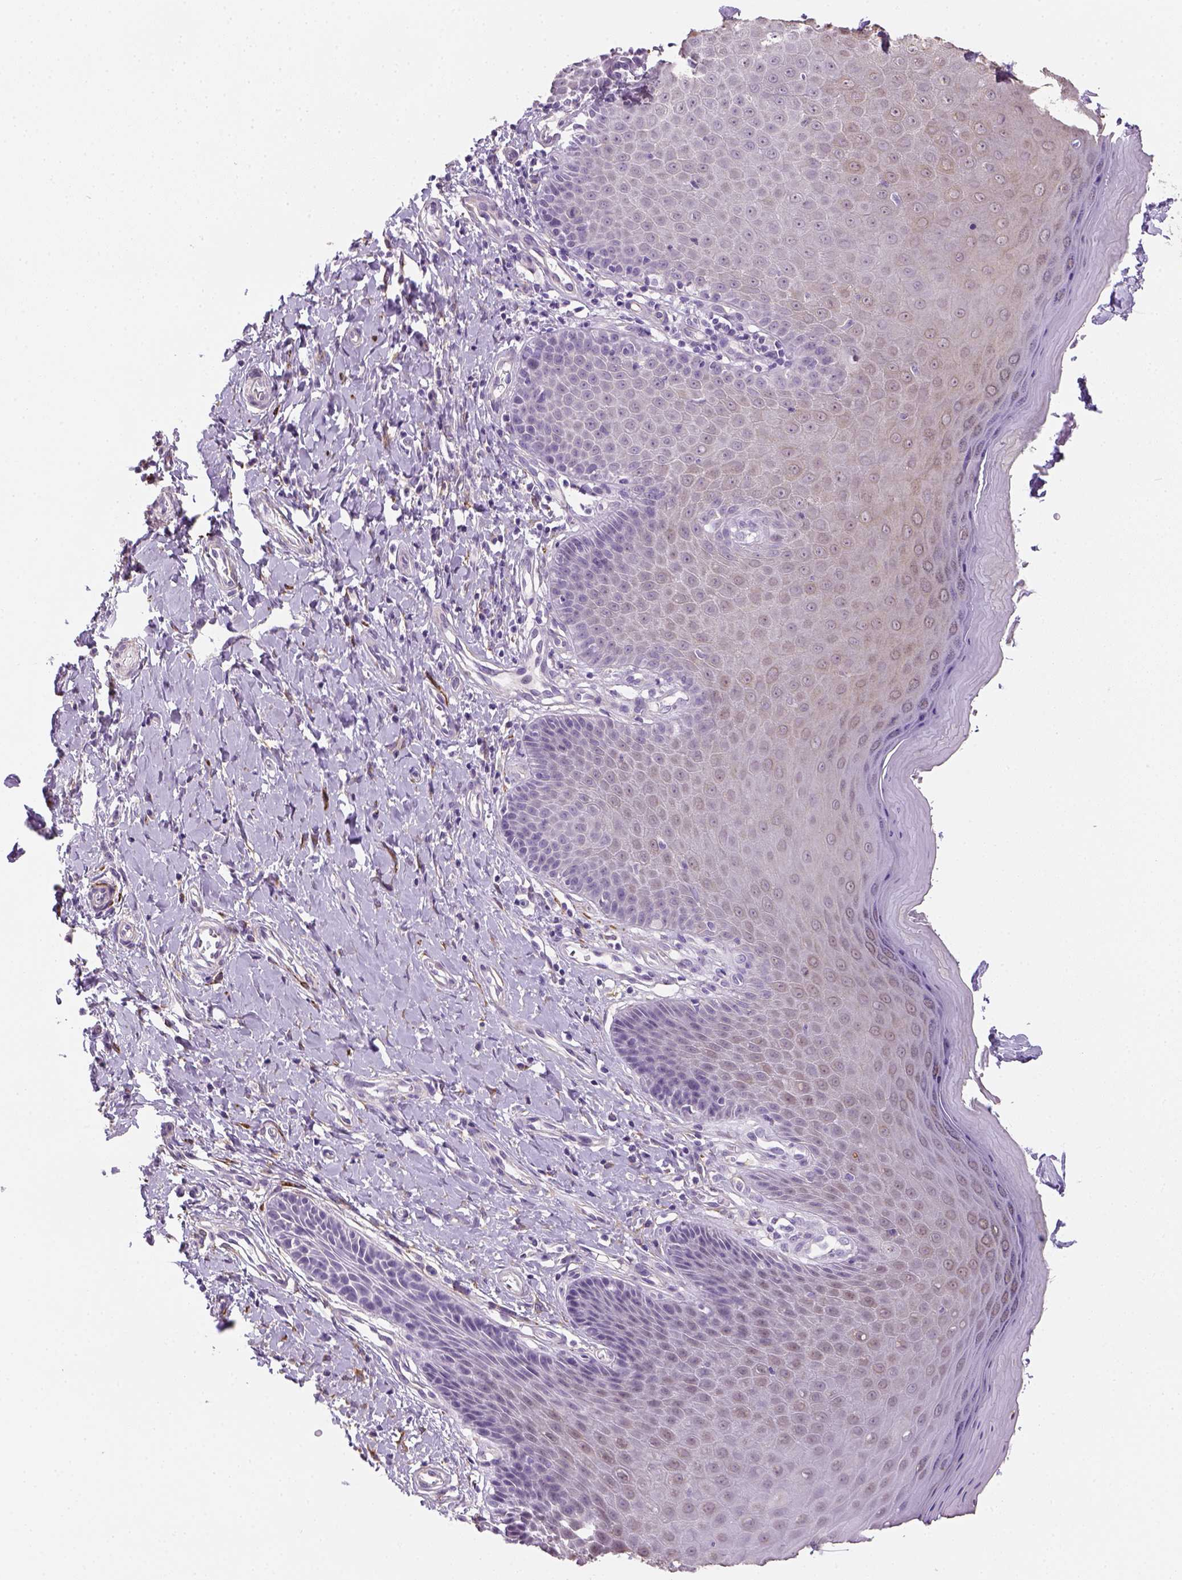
{"staining": {"intensity": "weak", "quantity": ">75%", "location": "cytoplasmic/membranous"}, "tissue": "vagina", "cell_type": "Squamous epithelial cells", "image_type": "normal", "snomed": [{"axis": "morphology", "description": "Normal tissue, NOS"}, {"axis": "topography", "description": "Vagina"}], "caption": "A micrograph showing weak cytoplasmic/membranous expression in approximately >75% of squamous epithelial cells in unremarkable vagina, as visualized by brown immunohistochemical staining.", "gene": "CACNB1", "patient": {"sex": "female", "age": 83}}